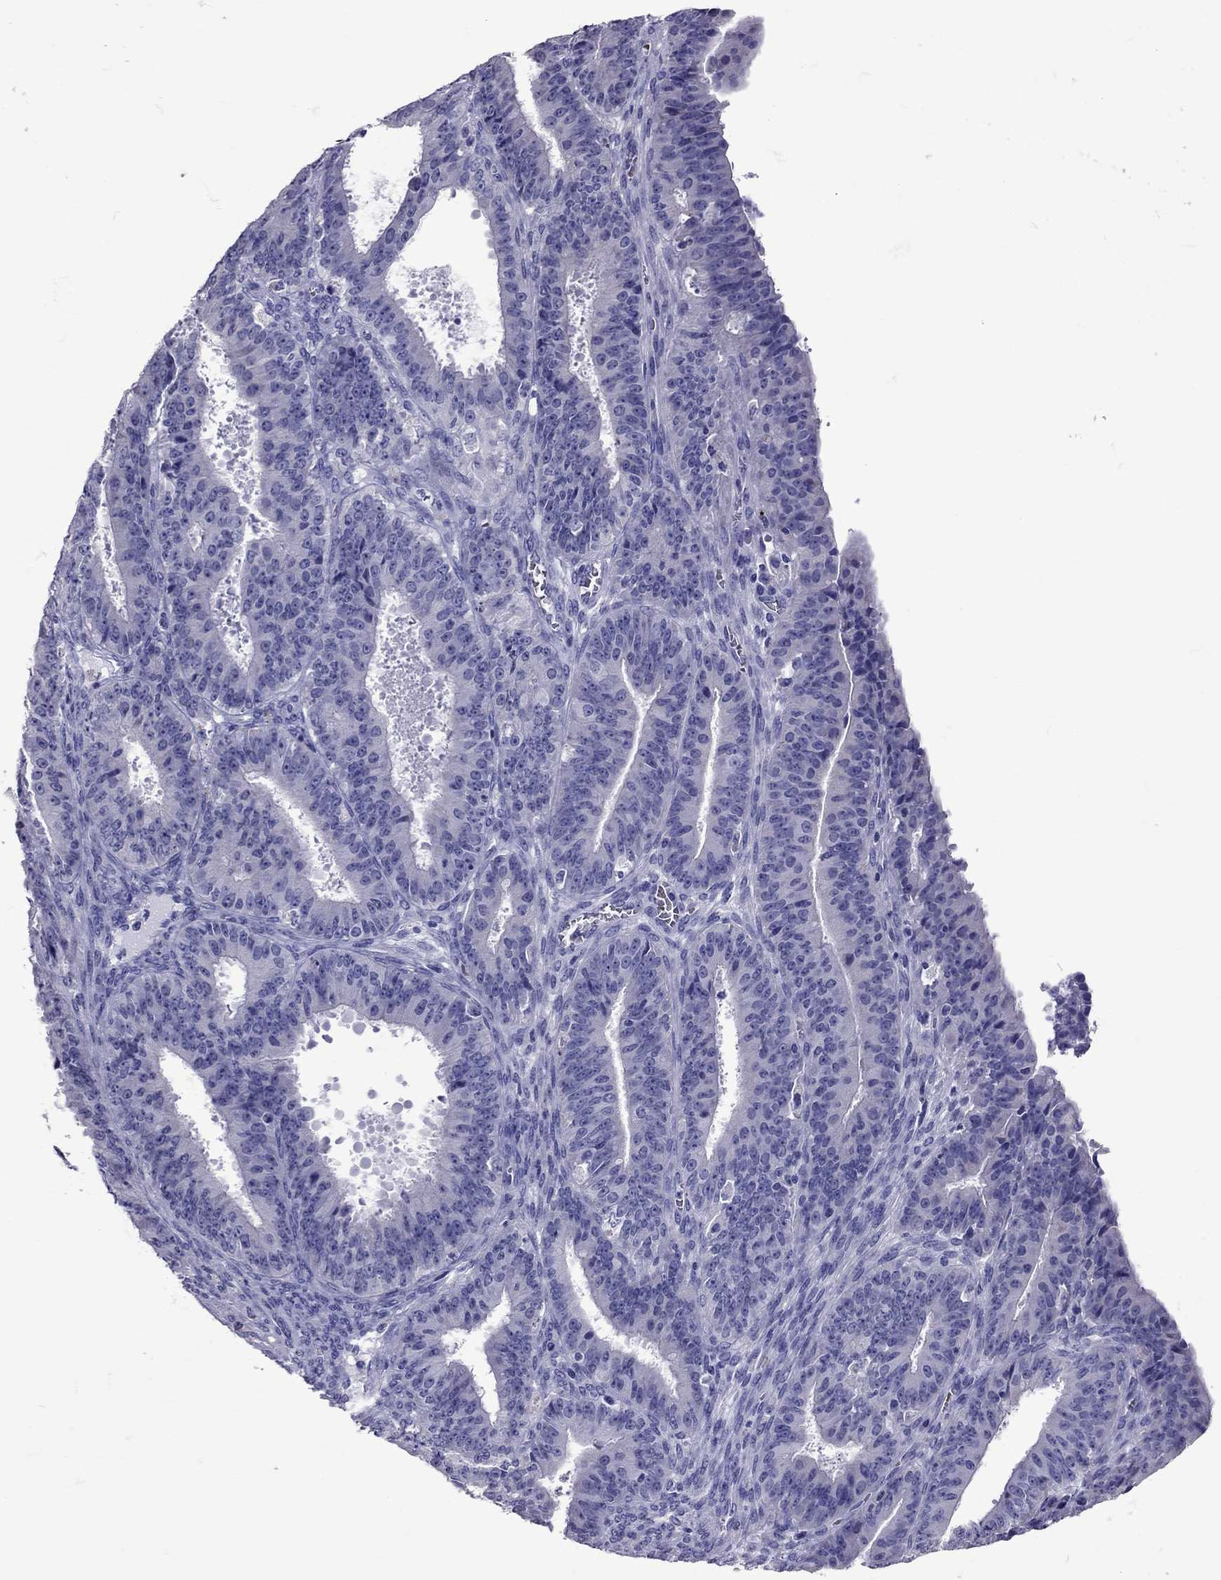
{"staining": {"intensity": "negative", "quantity": "none", "location": "none"}, "tissue": "ovarian cancer", "cell_type": "Tumor cells", "image_type": "cancer", "snomed": [{"axis": "morphology", "description": "Carcinoma, endometroid"}, {"axis": "topography", "description": "Ovary"}], "caption": "There is no significant staining in tumor cells of endometroid carcinoma (ovarian).", "gene": "TBR1", "patient": {"sex": "female", "age": 42}}